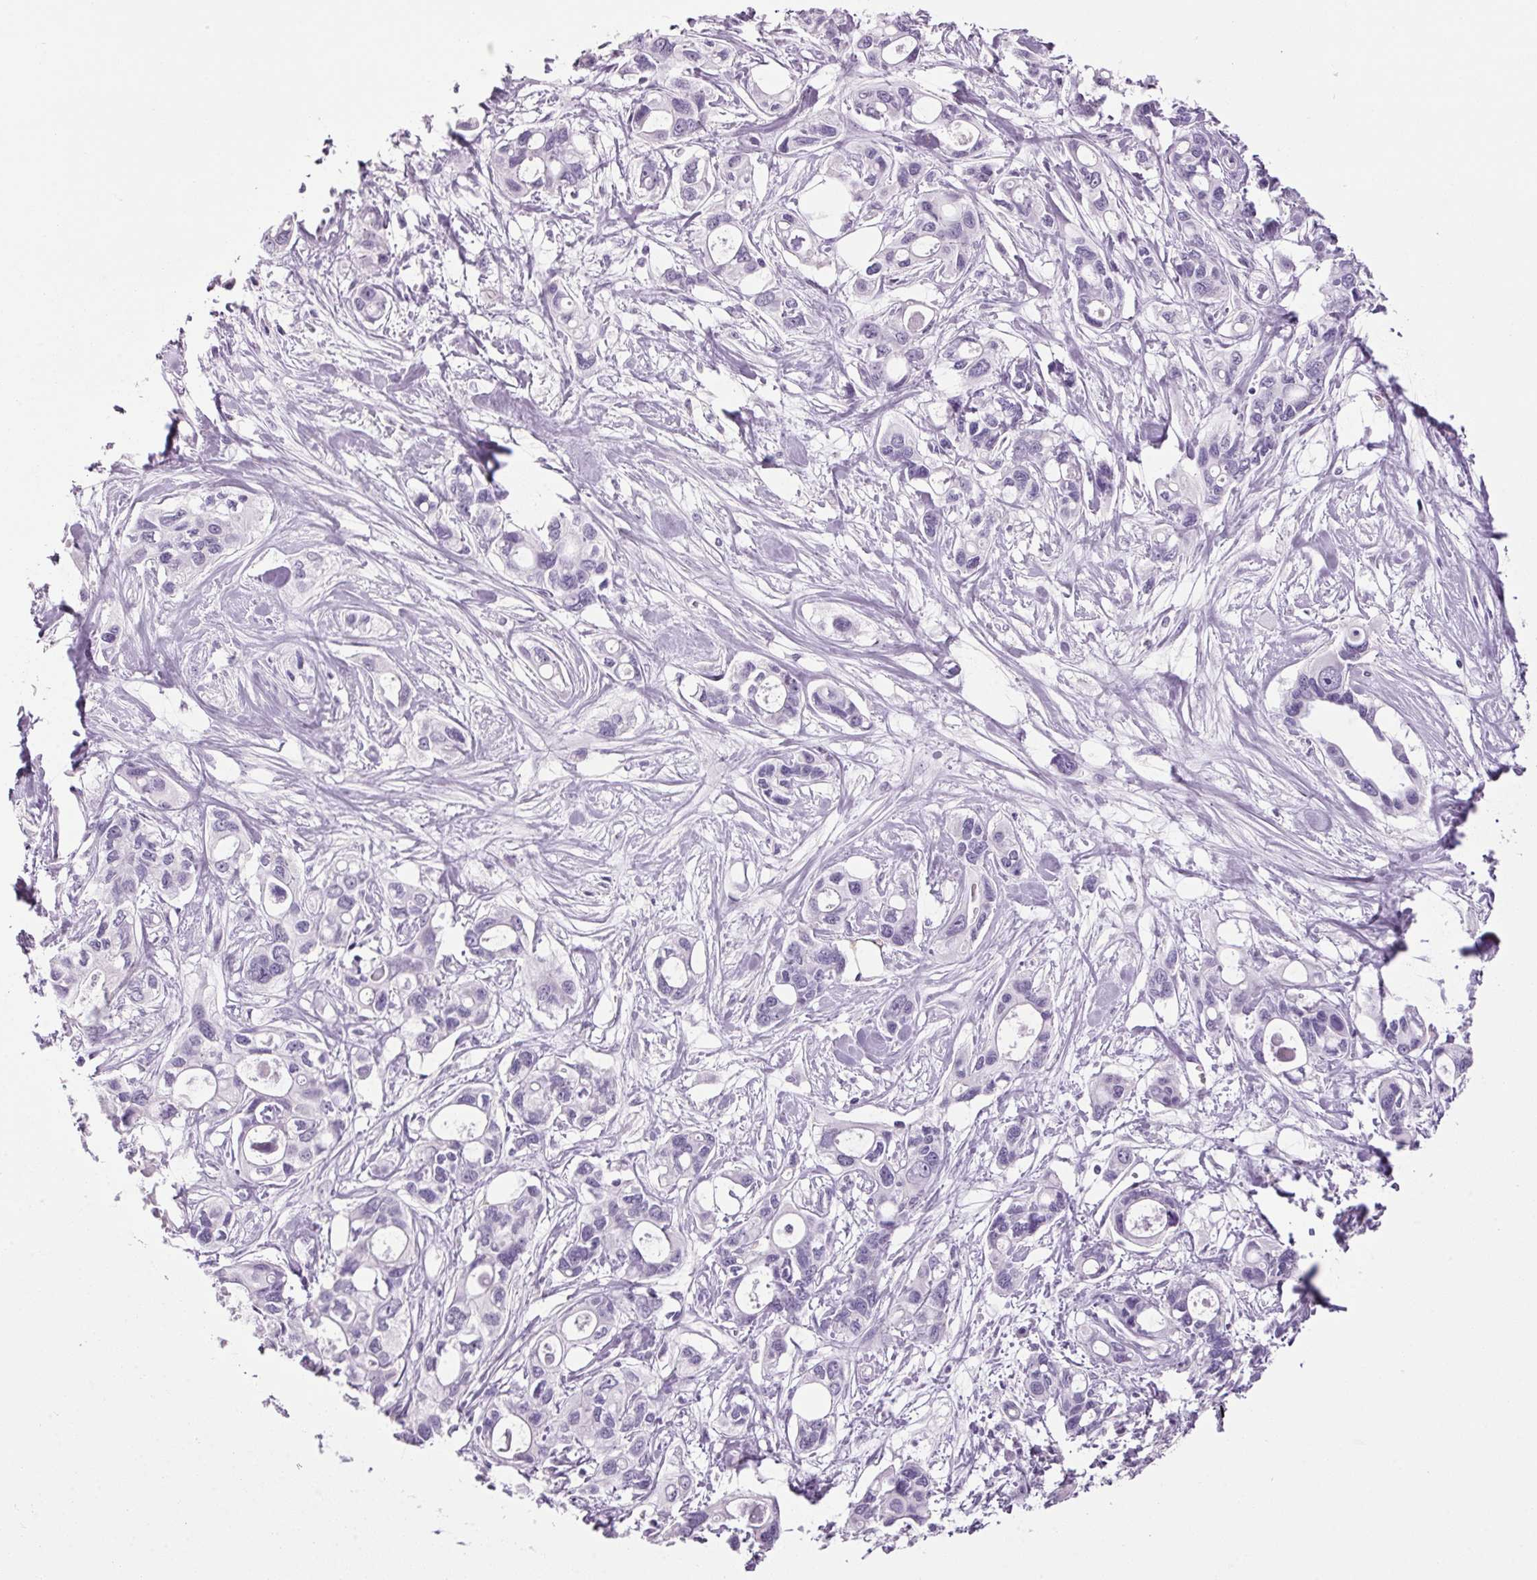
{"staining": {"intensity": "negative", "quantity": "none", "location": "none"}, "tissue": "pancreatic cancer", "cell_type": "Tumor cells", "image_type": "cancer", "snomed": [{"axis": "morphology", "description": "Adenocarcinoma, NOS"}, {"axis": "topography", "description": "Pancreas"}], "caption": "Immunohistochemical staining of human pancreatic adenocarcinoma demonstrates no significant expression in tumor cells.", "gene": "PPP1R1A", "patient": {"sex": "male", "age": 60}}